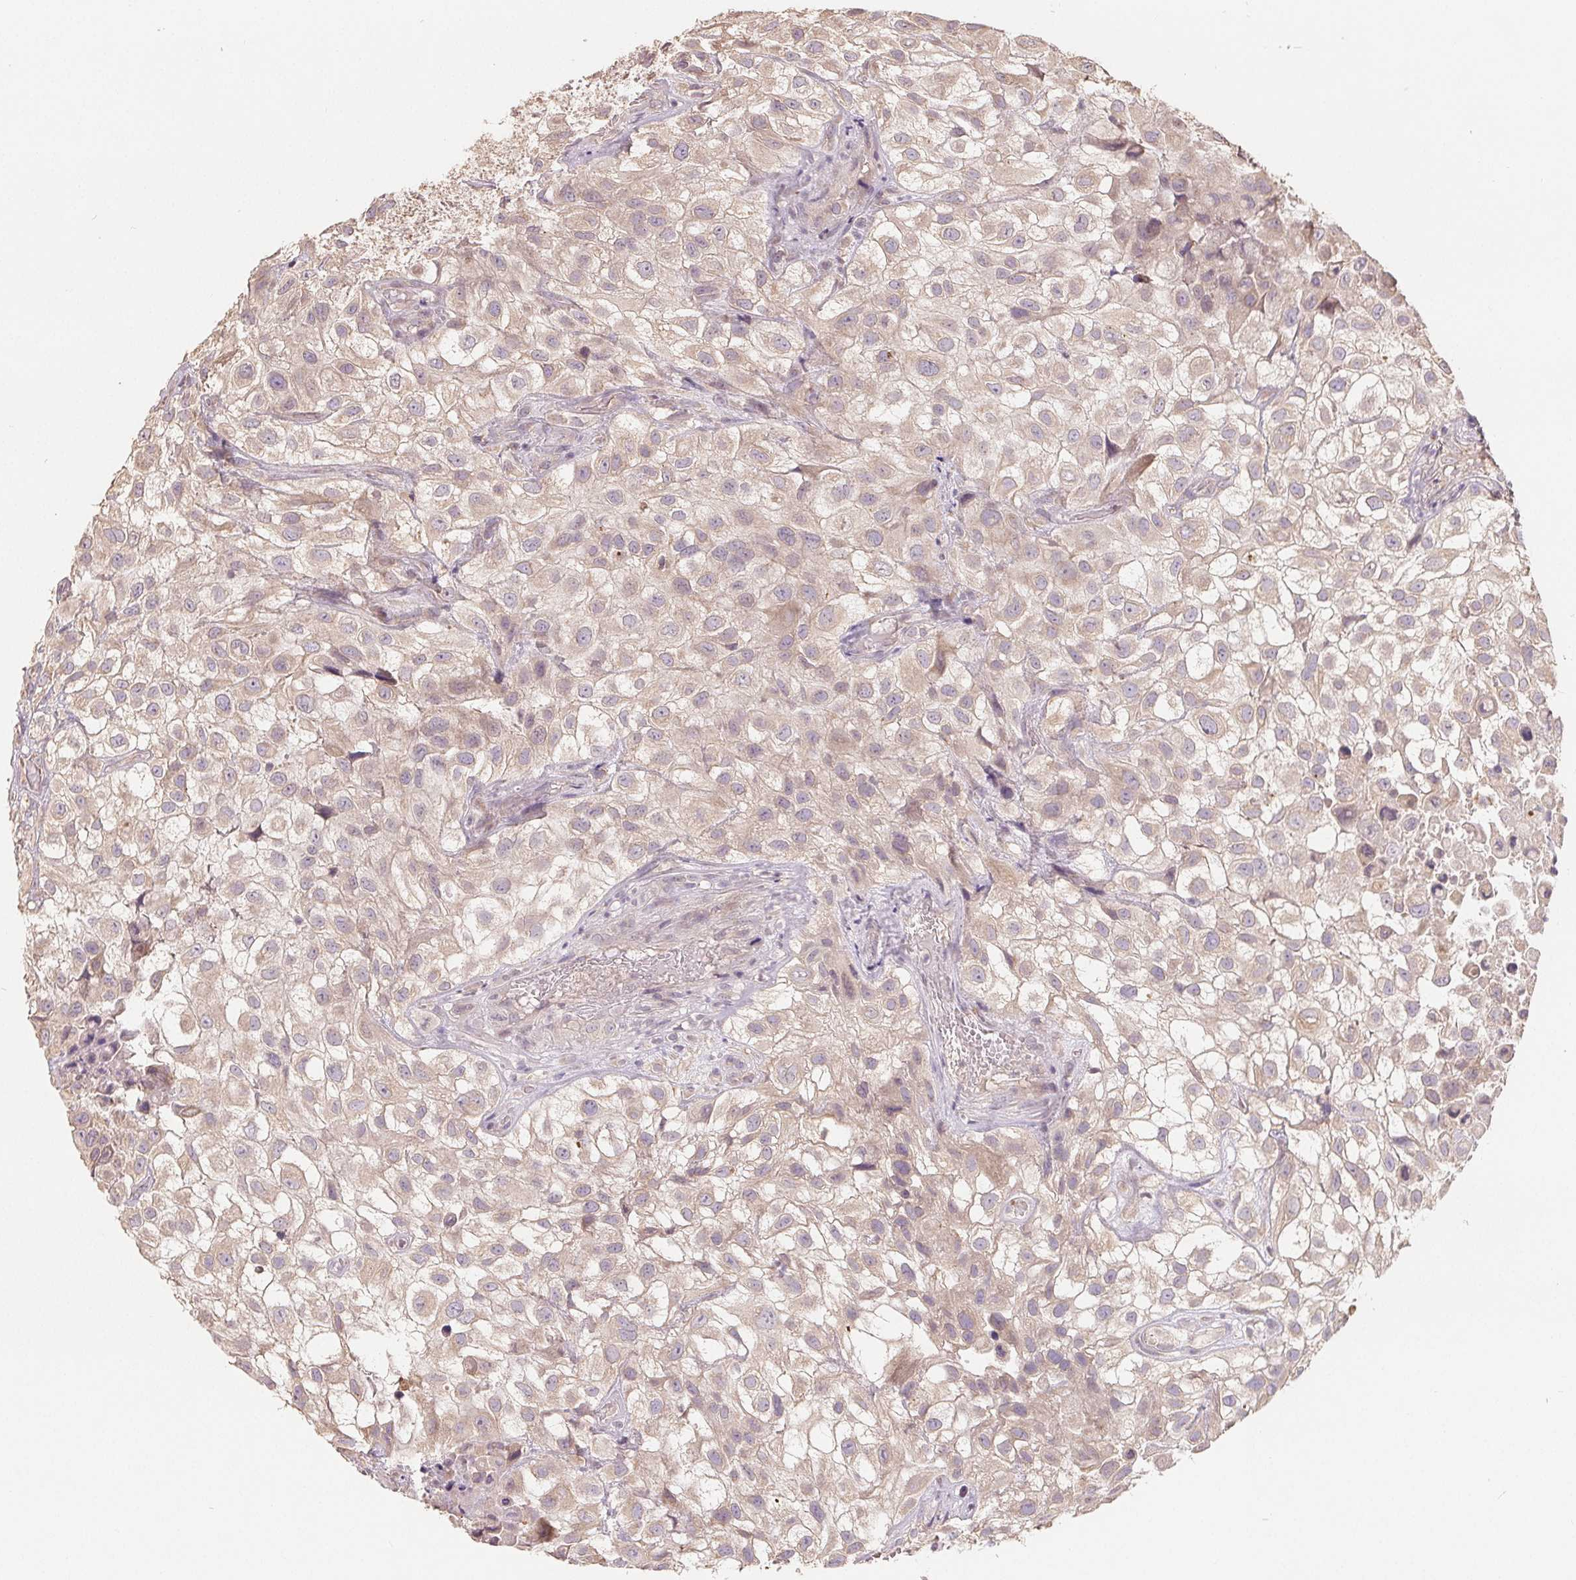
{"staining": {"intensity": "weak", "quantity": "25%-75%", "location": "cytoplasmic/membranous"}, "tissue": "urothelial cancer", "cell_type": "Tumor cells", "image_type": "cancer", "snomed": [{"axis": "morphology", "description": "Urothelial carcinoma, High grade"}, {"axis": "topography", "description": "Urinary bladder"}], "caption": "There is low levels of weak cytoplasmic/membranous expression in tumor cells of urothelial cancer, as demonstrated by immunohistochemical staining (brown color).", "gene": "CDIPT", "patient": {"sex": "male", "age": 56}}